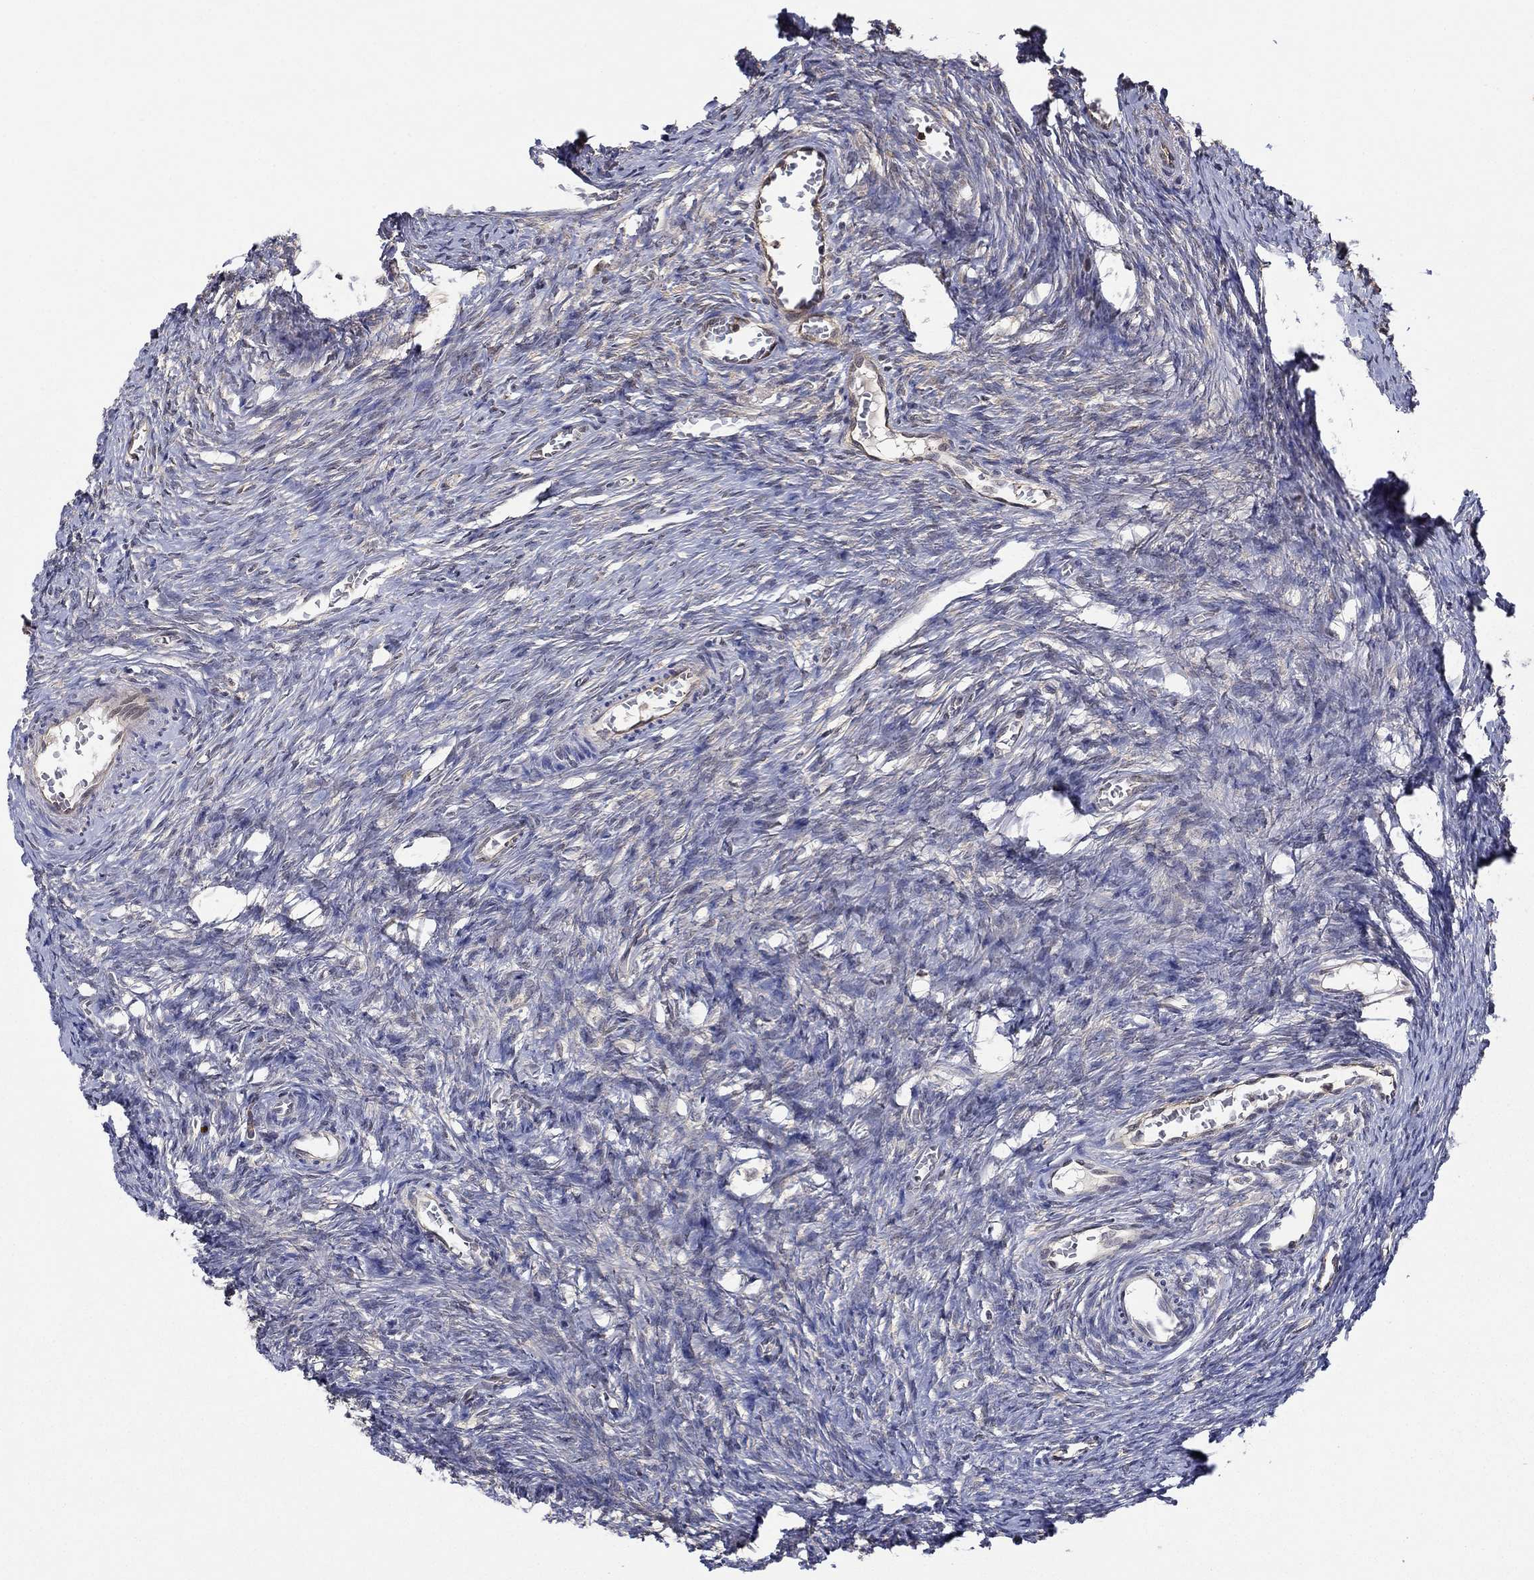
{"staining": {"intensity": "weak", "quantity": ">75%", "location": "cytoplasmic/membranous,nuclear"}, "tissue": "ovary", "cell_type": "Follicle cells", "image_type": "normal", "snomed": [{"axis": "morphology", "description": "Normal tissue, NOS"}, {"axis": "topography", "description": "Ovary"}], "caption": "Weak cytoplasmic/membranous,nuclear protein staining is seen in about >75% of follicle cells in ovary. (DAB IHC with brightfield microscopy, high magnification).", "gene": "RNF114", "patient": {"sex": "female", "age": 39}}